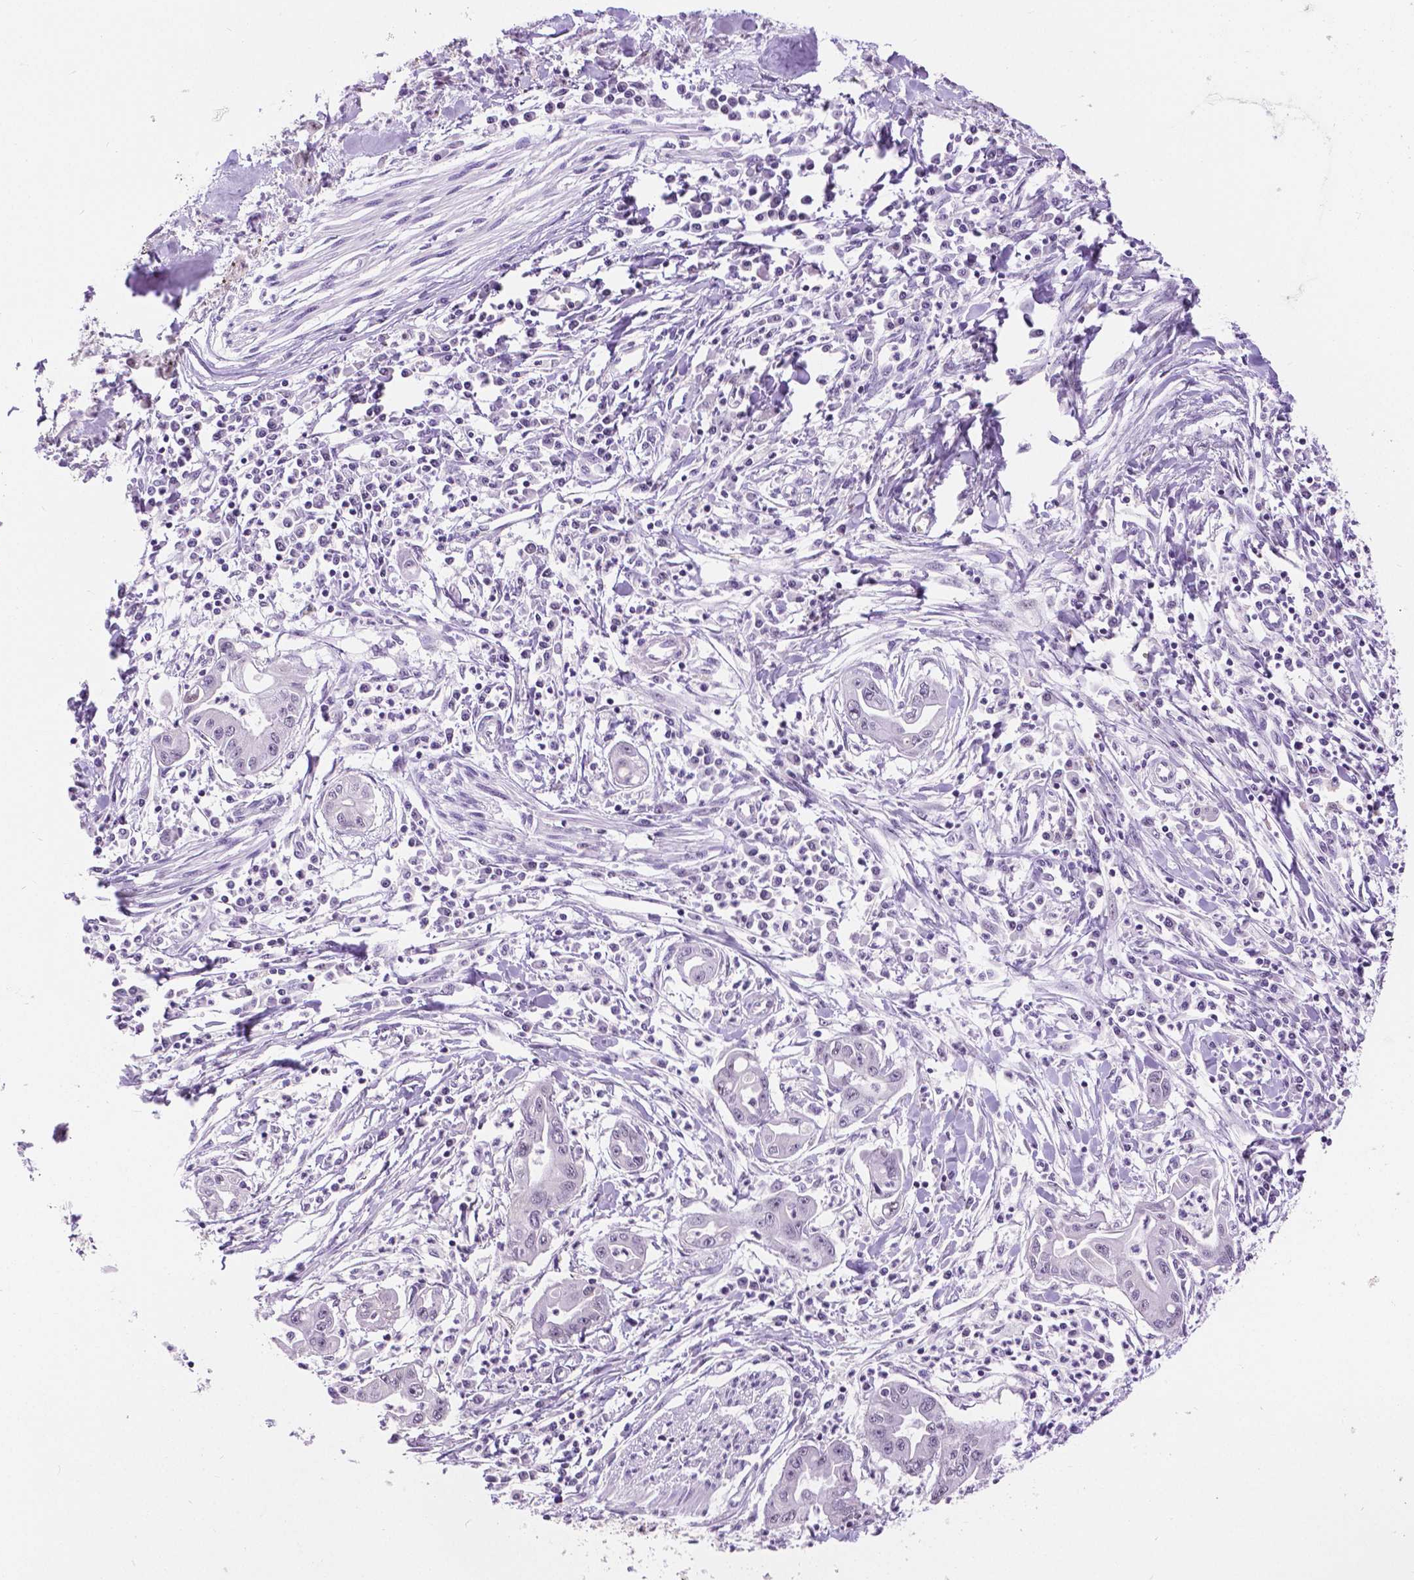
{"staining": {"intensity": "weak", "quantity": "<25%", "location": "nuclear"}, "tissue": "pancreatic cancer", "cell_type": "Tumor cells", "image_type": "cancer", "snomed": [{"axis": "morphology", "description": "Adenocarcinoma, NOS"}, {"axis": "topography", "description": "Pancreas"}], "caption": "Tumor cells show no significant positivity in pancreatic adenocarcinoma.", "gene": "NHP2", "patient": {"sex": "male", "age": 72}}